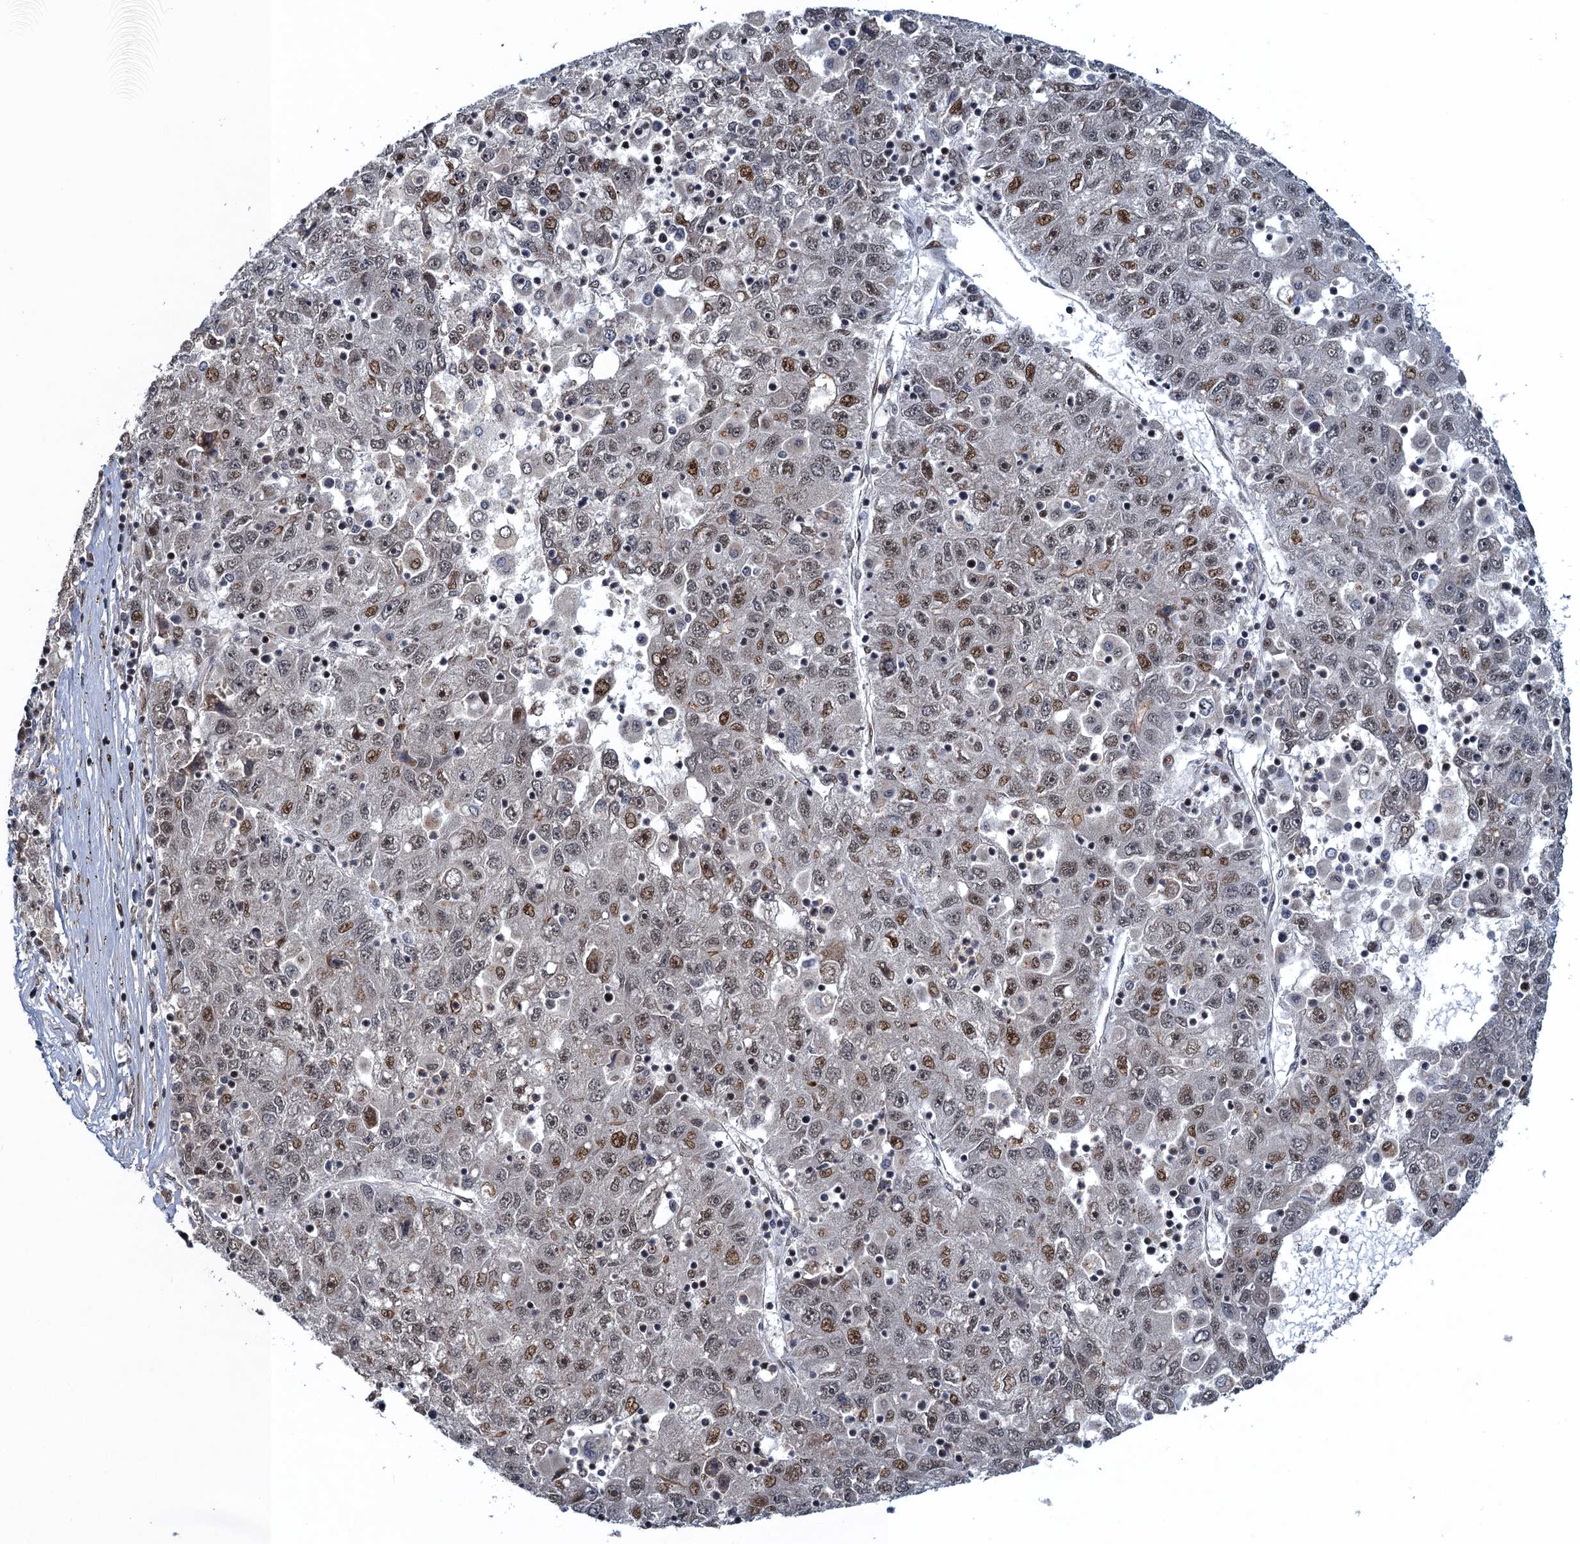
{"staining": {"intensity": "moderate", "quantity": "25%-75%", "location": "nuclear"}, "tissue": "liver cancer", "cell_type": "Tumor cells", "image_type": "cancer", "snomed": [{"axis": "morphology", "description": "Carcinoma, Hepatocellular, NOS"}, {"axis": "topography", "description": "Liver"}], "caption": "About 25%-75% of tumor cells in human liver hepatocellular carcinoma reveal moderate nuclear protein positivity as visualized by brown immunohistochemical staining.", "gene": "ATOSA", "patient": {"sex": "male", "age": 49}}